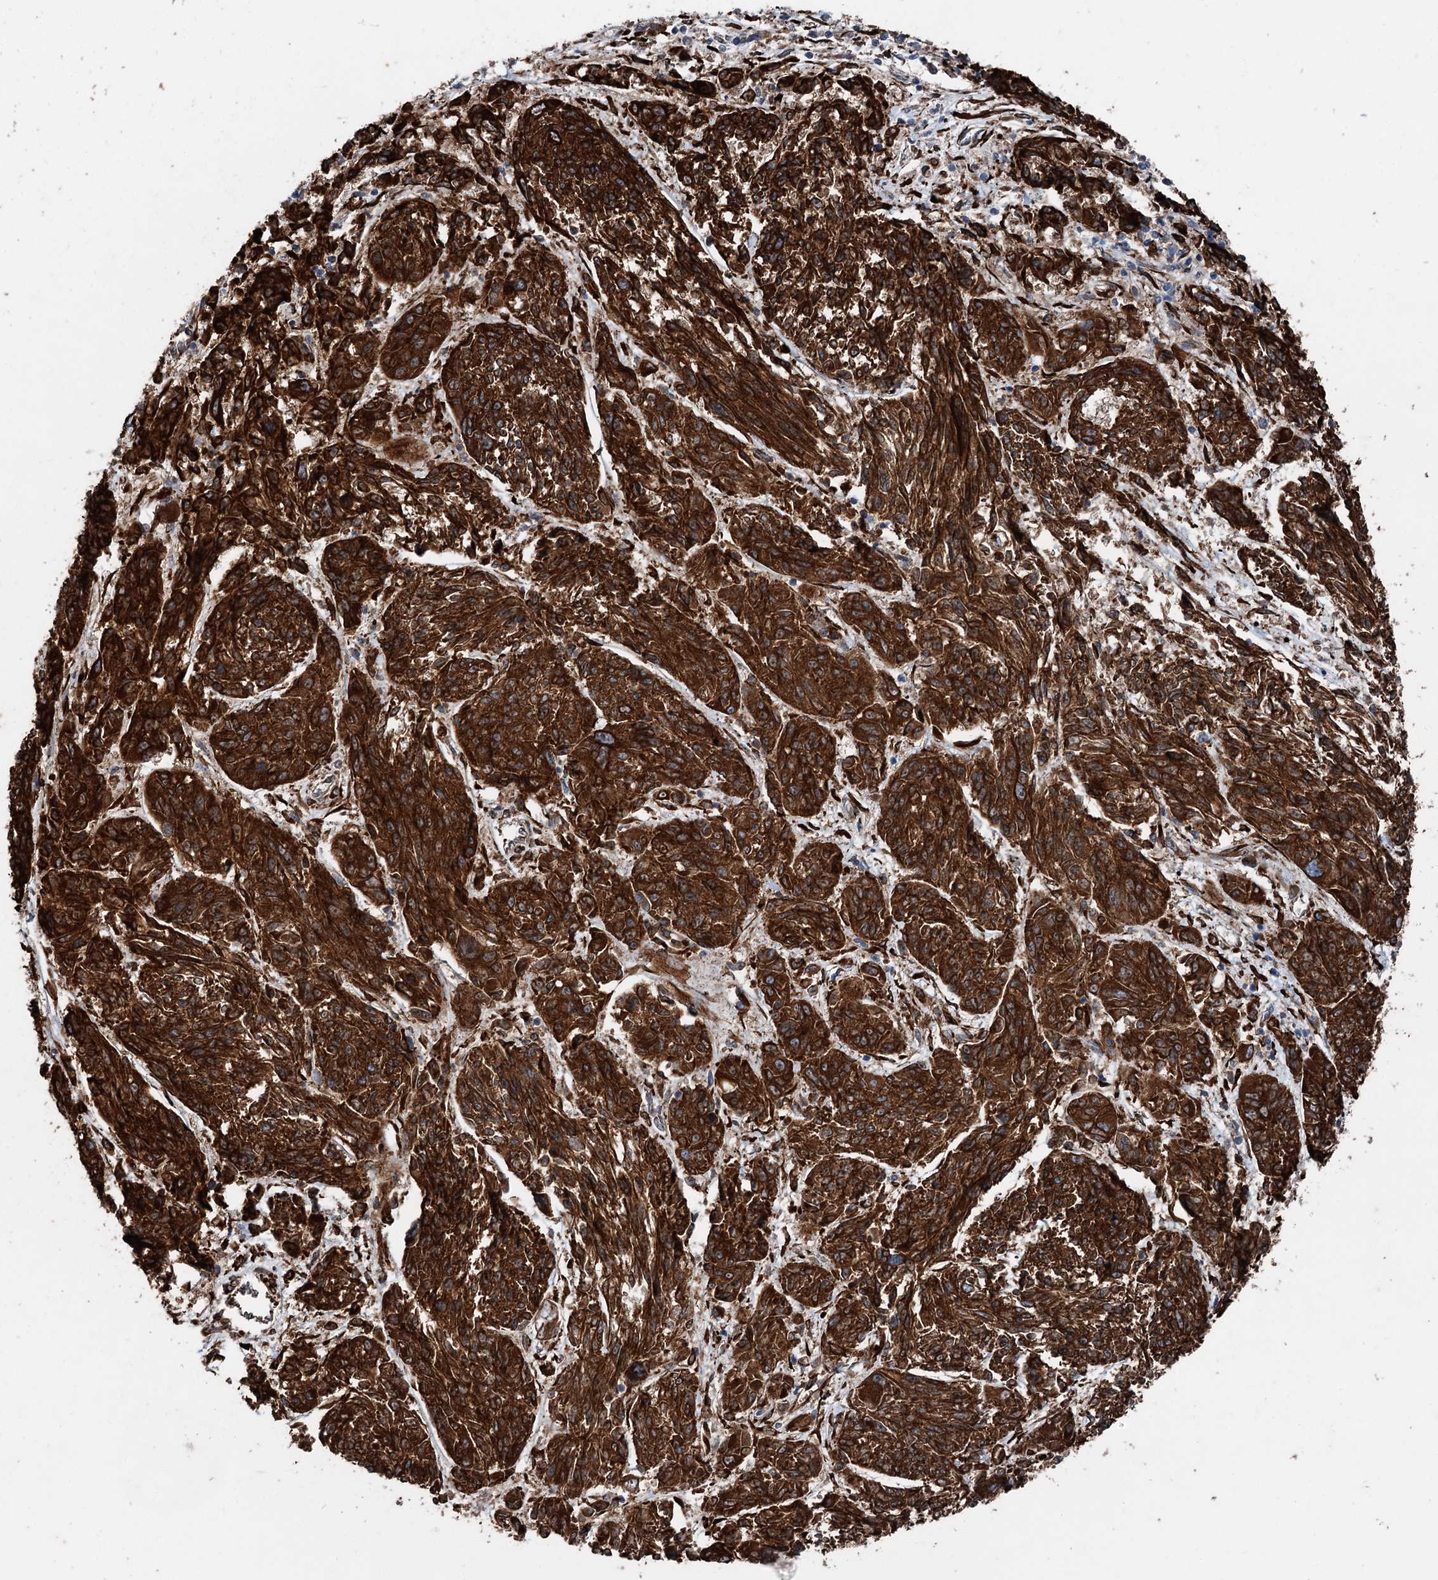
{"staining": {"intensity": "strong", "quantity": ">75%", "location": "cytoplasmic/membranous"}, "tissue": "melanoma", "cell_type": "Tumor cells", "image_type": "cancer", "snomed": [{"axis": "morphology", "description": "Malignant melanoma, NOS"}, {"axis": "topography", "description": "Skin"}], "caption": "Immunohistochemical staining of human malignant melanoma reveals high levels of strong cytoplasmic/membranous expression in approximately >75% of tumor cells.", "gene": "DDIAS", "patient": {"sex": "male", "age": 53}}